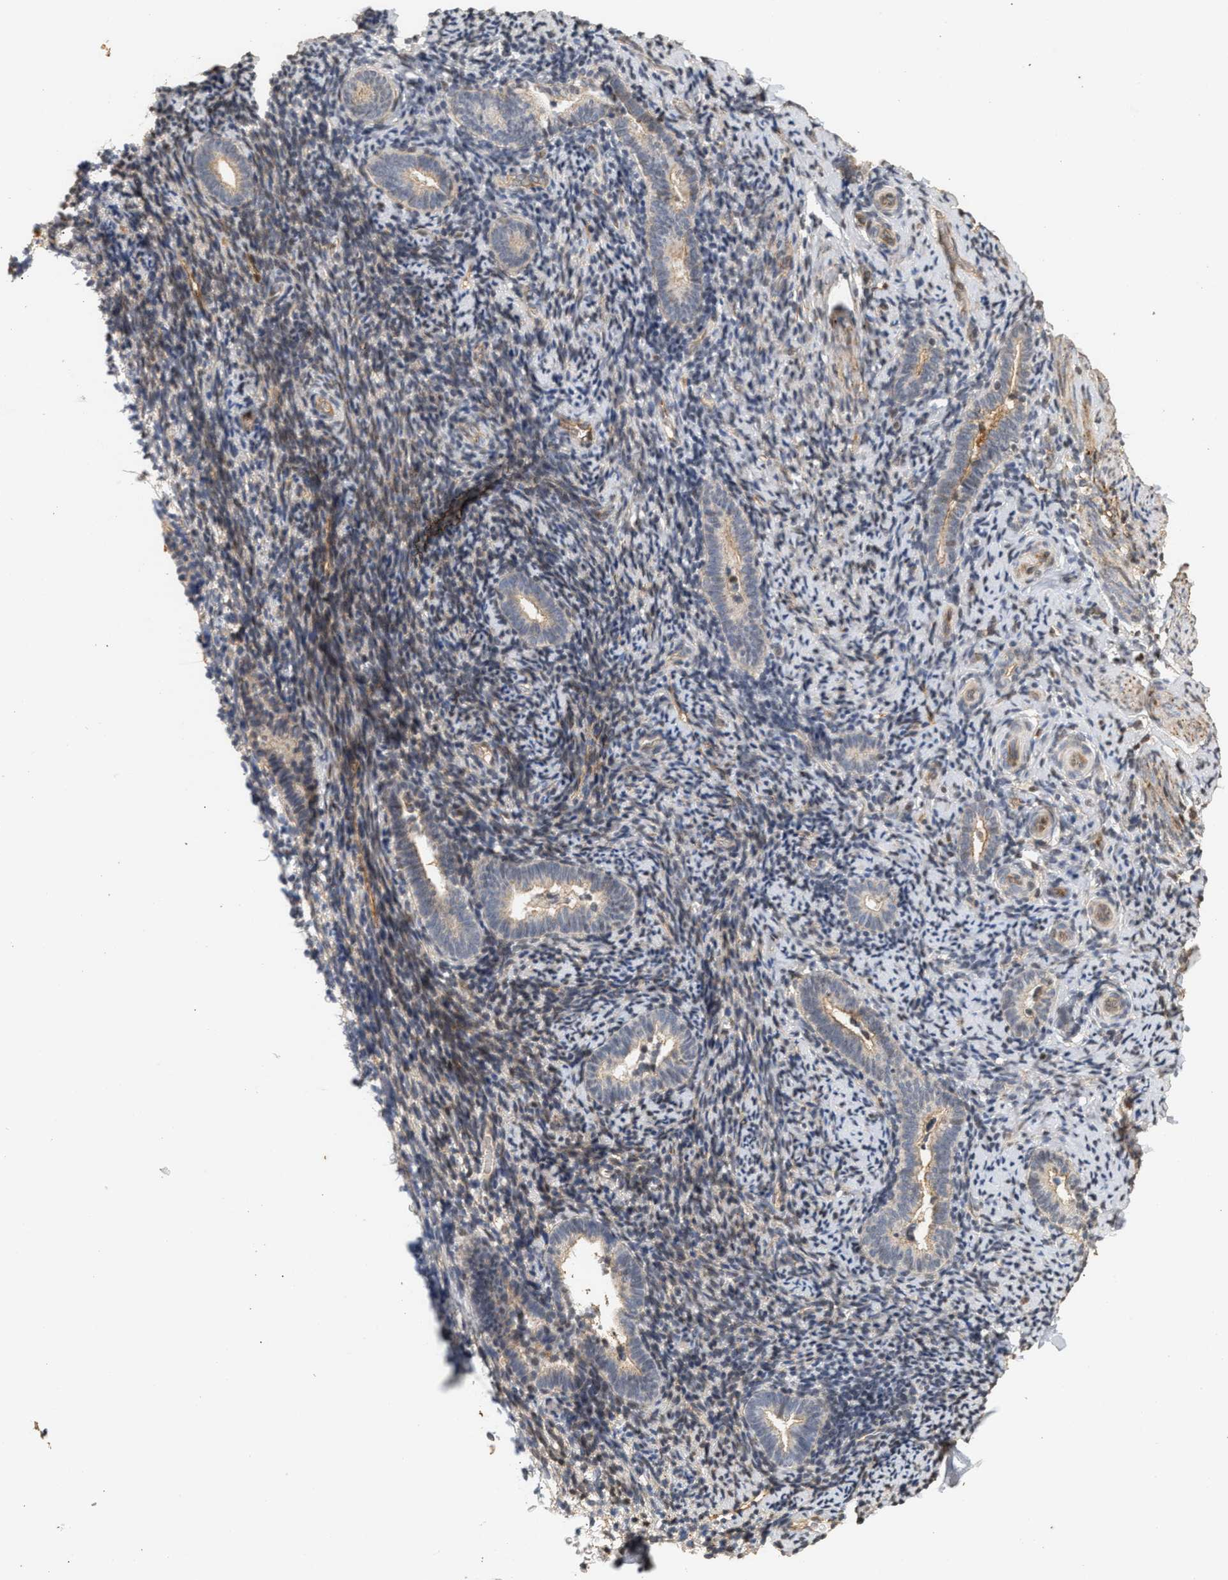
{"staining": {"intensity": "moderate", "quantity": "<25%", "location": "nuclear"}, "tissue": "endometrium", "cell_type": "Cells in endometrial stroma", "image_type": "normal", "snomed": [{"axis": "morphology", "description": "Normal tissue, NOS"}, {"axis": "topography", "description": "Endometrium"}], "caption": "A histopathology image of endometrium stained for a protein displays moderate nuclear brown staining in cells in endometrial stroma. The staining was performed using DAB (3,3'-diaminobenzidine) to visualize the protein expression in brown, while the nuclei were stained in blue with hematoxylin (Magnification: 20x).", "gene": "PLXND1", "patient": {"sex": "female", "age": 51}}